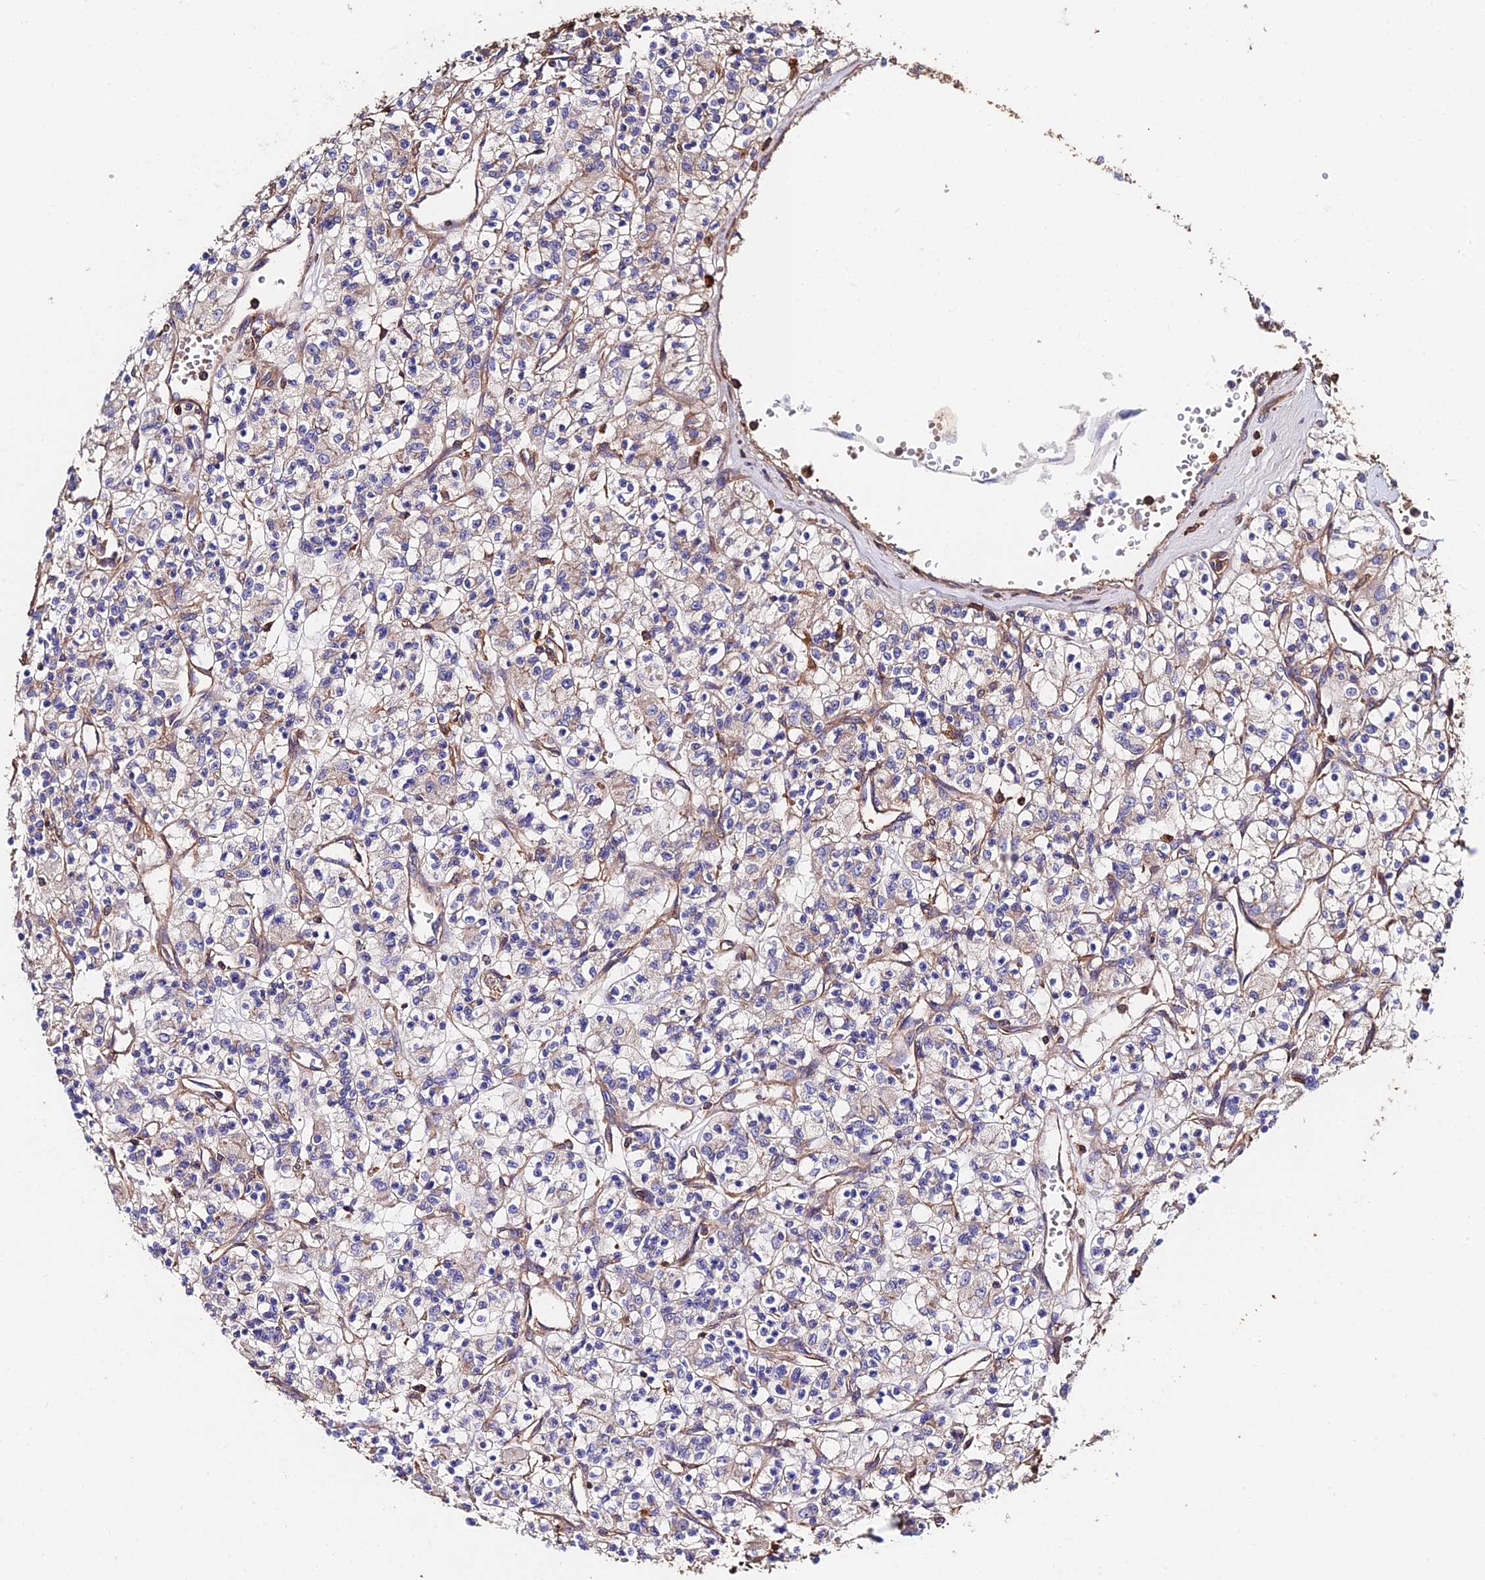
{"staining": {"intensity": "weak", "quantity": "25%-75%", "location": "cytoplasmic/membranous"}, "tissue": "renal cancer", "cell_type": "Tumor cells", "image_type": "cancer", "snomed": [{"axis": "morphology", "description": "Adenocarcinoma, NOS"}, {"axis": "topography", "description": "Kidney"}], "caption": "Immunohistochemistry (IHC) micrograph of neoplastic tissue: adenocarcinoma (renal) stained using IHC shows low levels of weak protein expression localized specifically in the cytoplasmic/membranous of tumor cells, appearing as a cytoplasmic/membranous brown color.", "gene": "EXT1", "patient": {"sex": "female", "age": 59}}